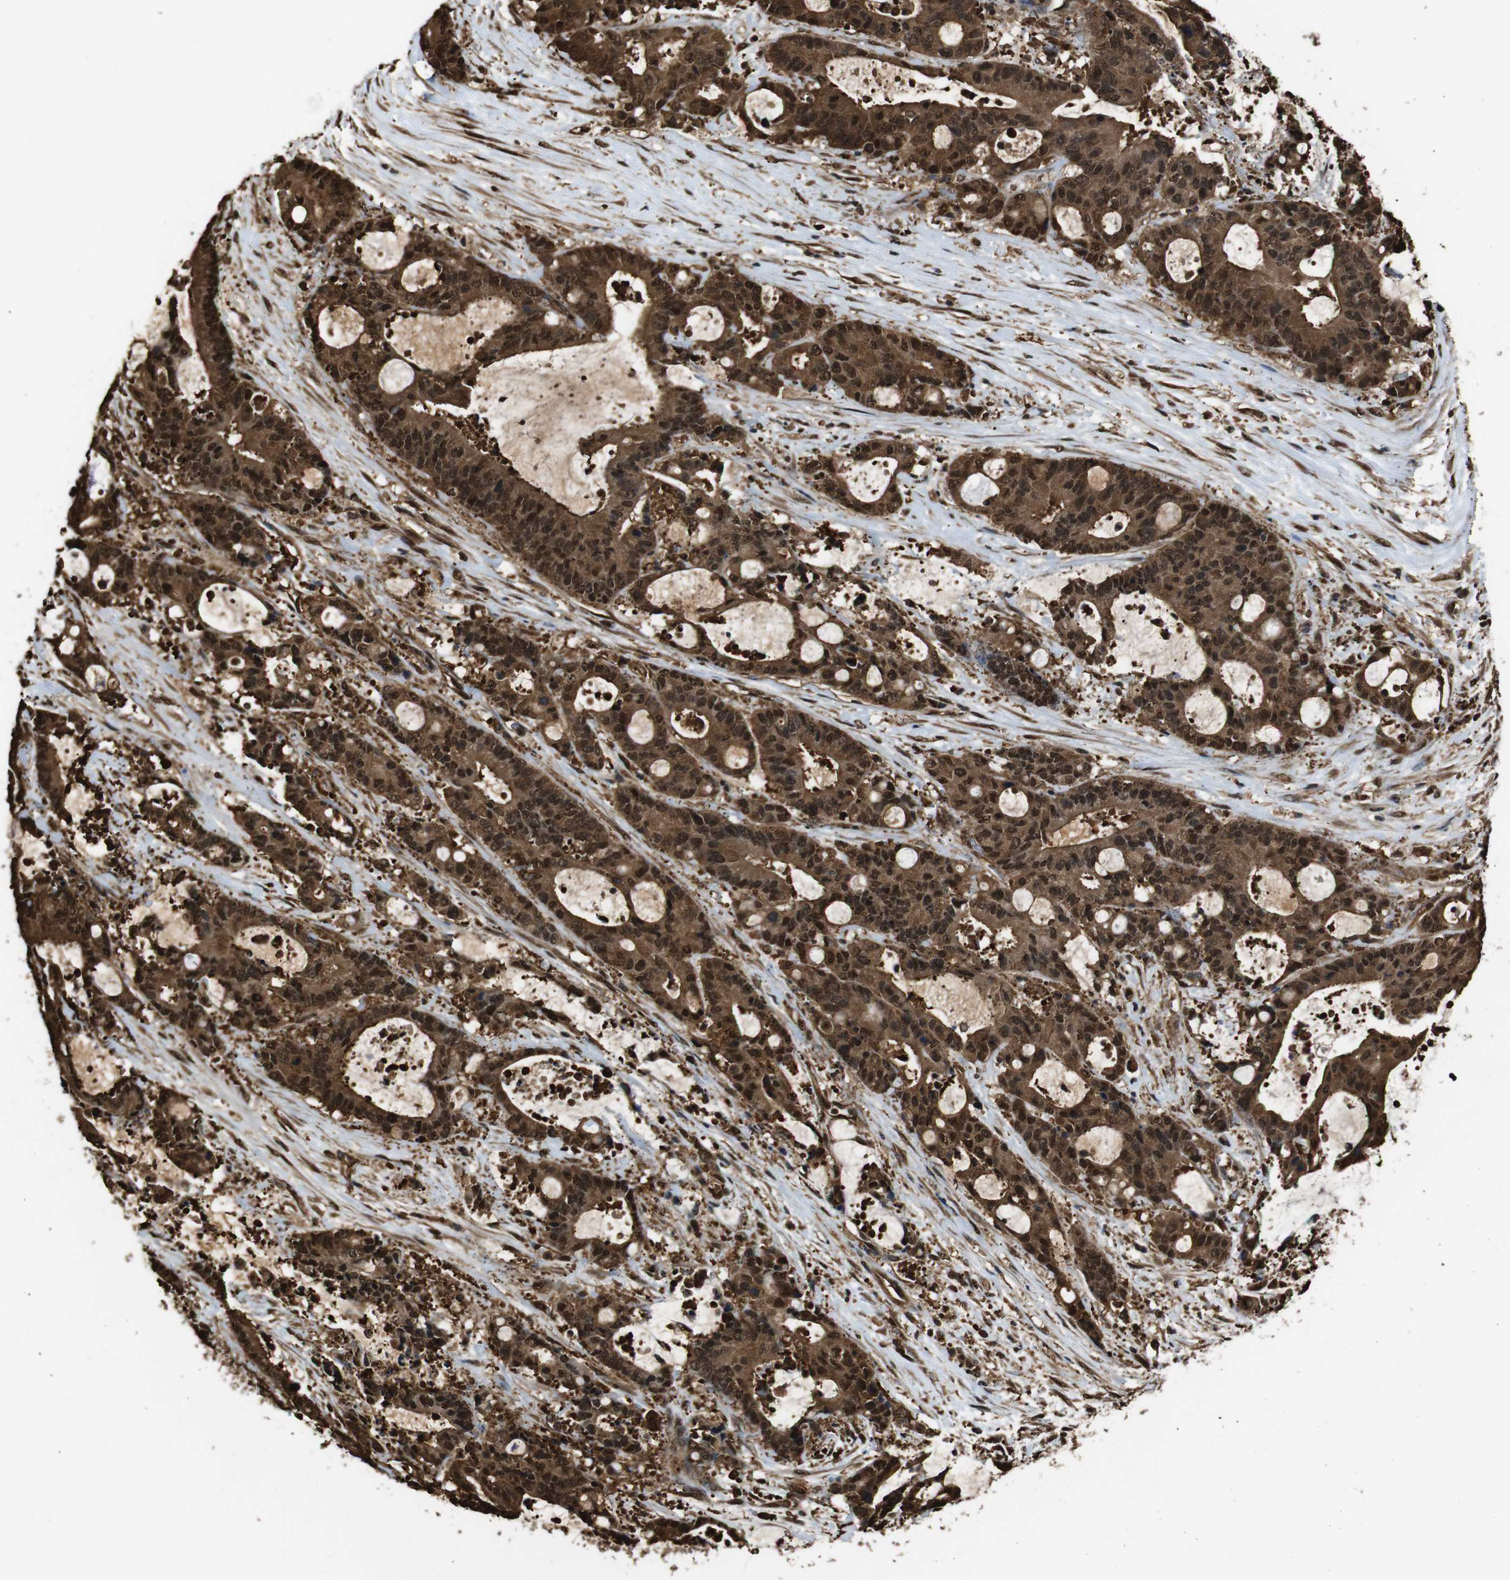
{"staining": {"intensity": "strong", "quantity": ">75%", "location": "cytoplasmic/membranous,nuclear"}, "tissue": "liver cancer", "cell_type": "Tumor cells", "image_type": "cancer", "snomed": [{"axis": "morphology", "description": "Normal tissue, NOS"}, {"axis": "morphology", "description": "Cholangiocarcinoma"}, {"axis": "topography", "description": "Liver"}, {"axis": "topography", "description": "Peripheral nerve tissue"}], "caption": "IHC histopathology image of neoplastic tissue: human liver cholangiocarcinoma stained using IHC shows high levels of strong protein expression localized specifically in the cytoplasmic/membranous and nuclear of tumor cells, appearing as a cytoplasmic/membranous and nuclear brown color.", "gene": "VCP", "patient": {"sex": "female", "age": 73}}